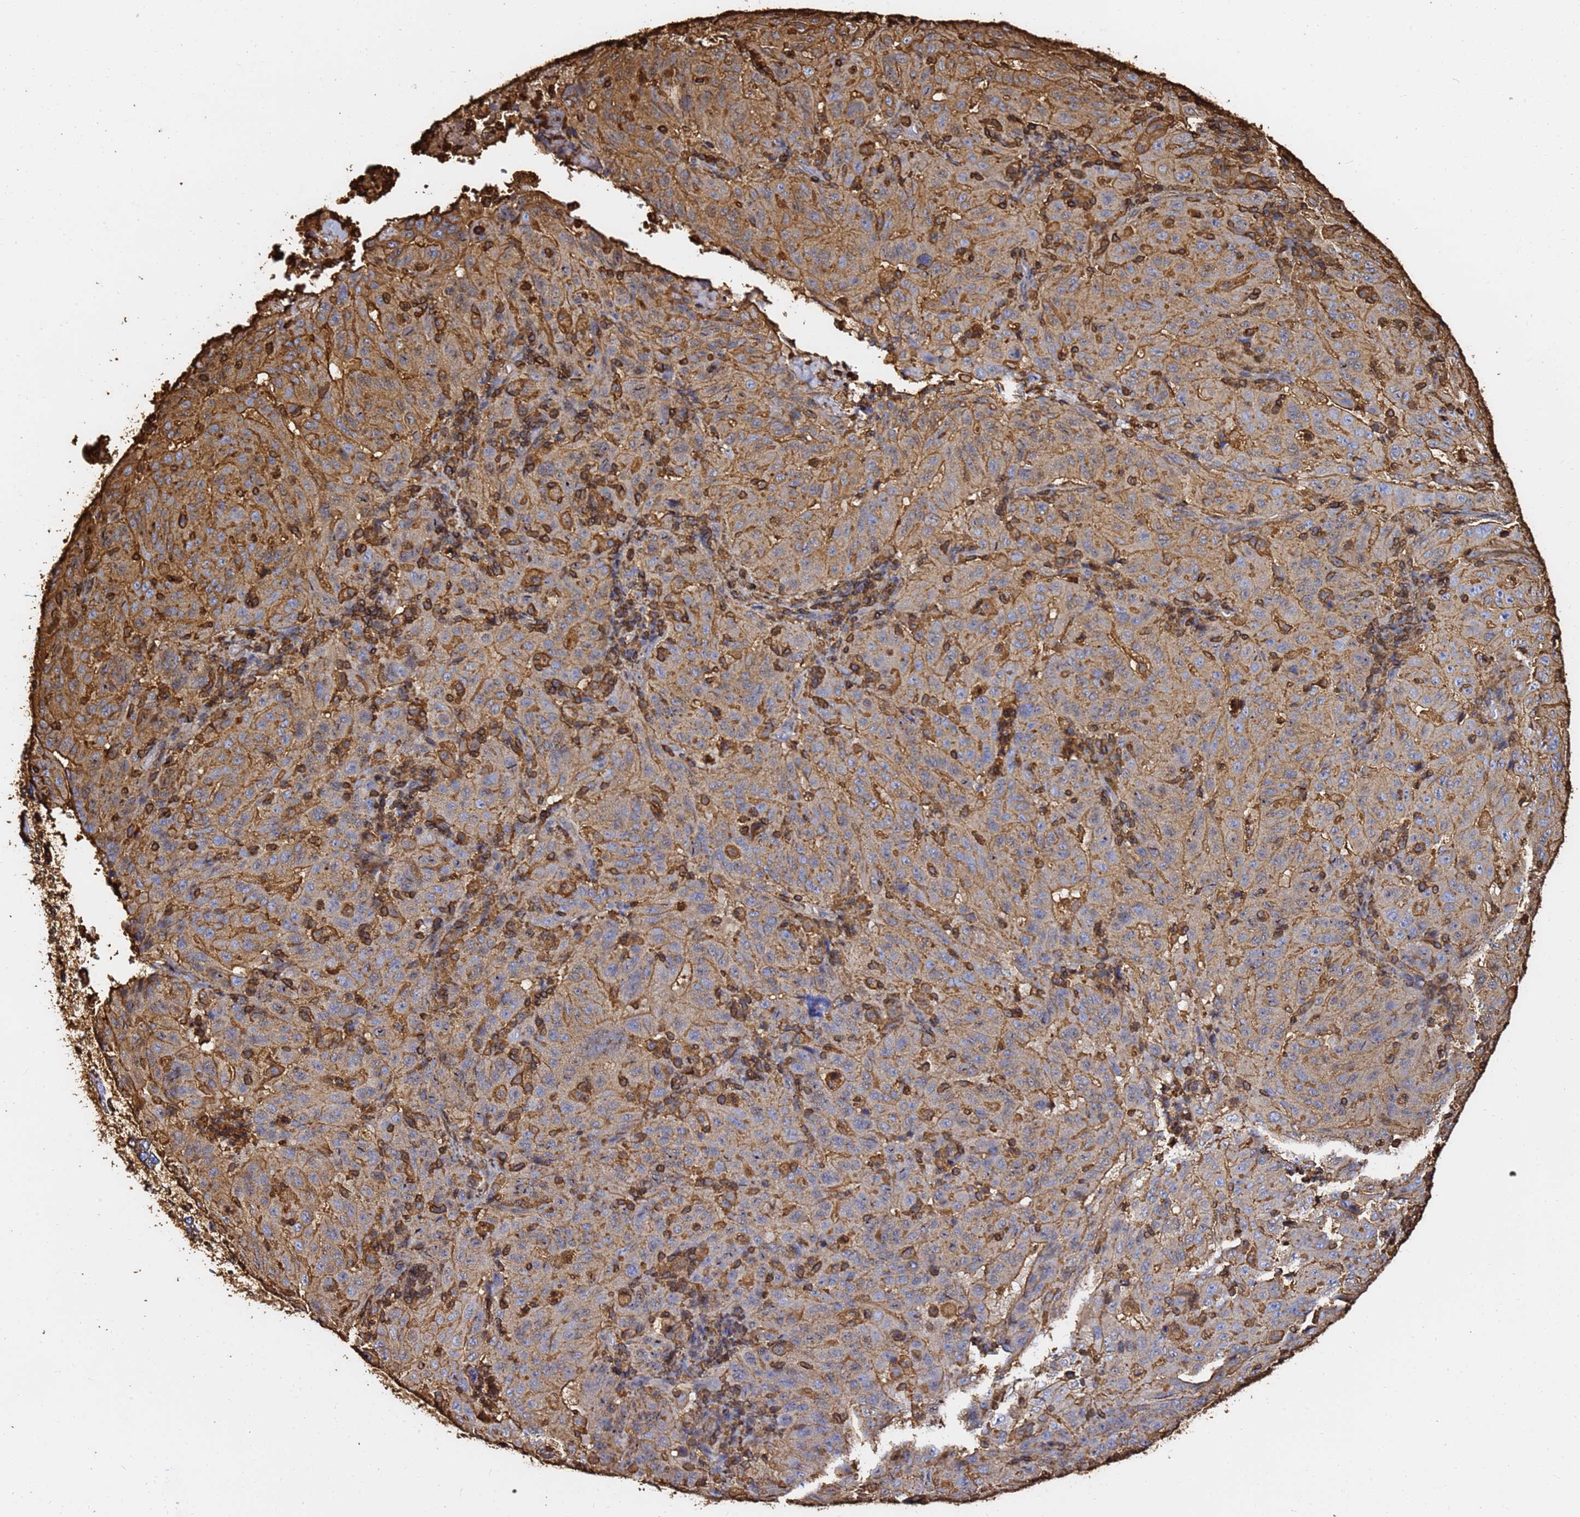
{"staining": {"intensity": "moderate", "quantity": ">75%", "location": "cytoplasmic/membranous"}, "tissue": "pancreatic cancer", "cell_type": "Tumor cells", "image_type": "cancer", "snomed": [{"axis": "morphology", "description": "Adenocarcinoma, NOS"}, {"axis": "topography", "description": "Pancreas"}], "caption": "An immunohistochemistry micrograph of neoplastic tissue is shown. Protein staining in brown highlights moderate cytoplasmic/membranous positivity in pancreatic cancer within tumor cells.", "gene": "ACTB", "patient": {"sex": "male", "age": 63}}